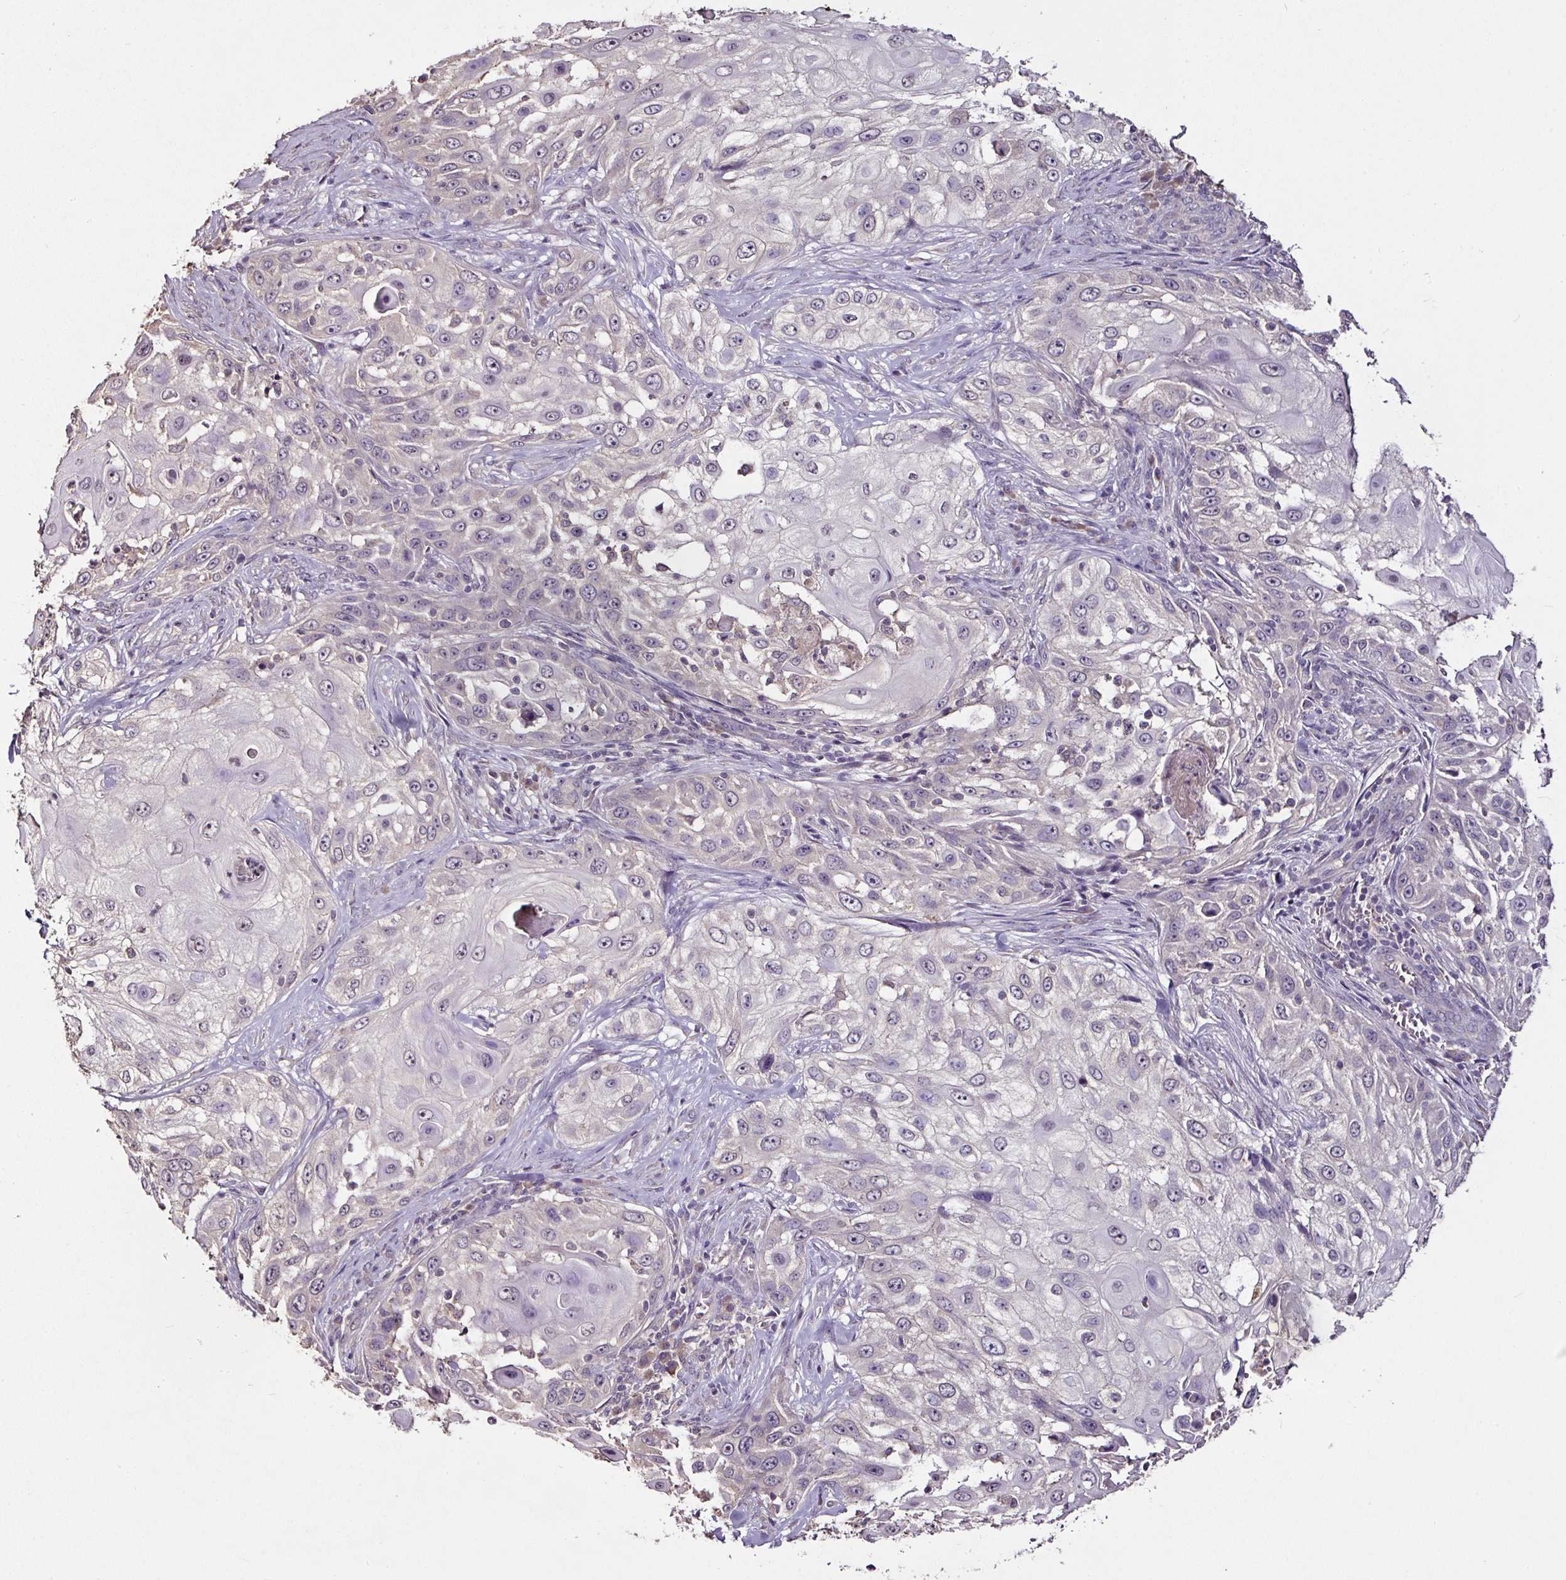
{"staining": {"intensity": "negative", "quantity": "none", "location": "none"}, "tissue": "skin cancer", "cell_type": "Tumor cells", "image_type": "cancer", "snomed": [{"axis": "morphology", "description": "Squamous cell carcinoma, NOS"}, {"axis": "topography", "description": "Skin"}], "caption": "The IHC image has no significant positivity in tumor cells of skin squamous cell carcinoma tissue.", "gene": "RPL38", "patient": {"sex": "female", "age": 44}}